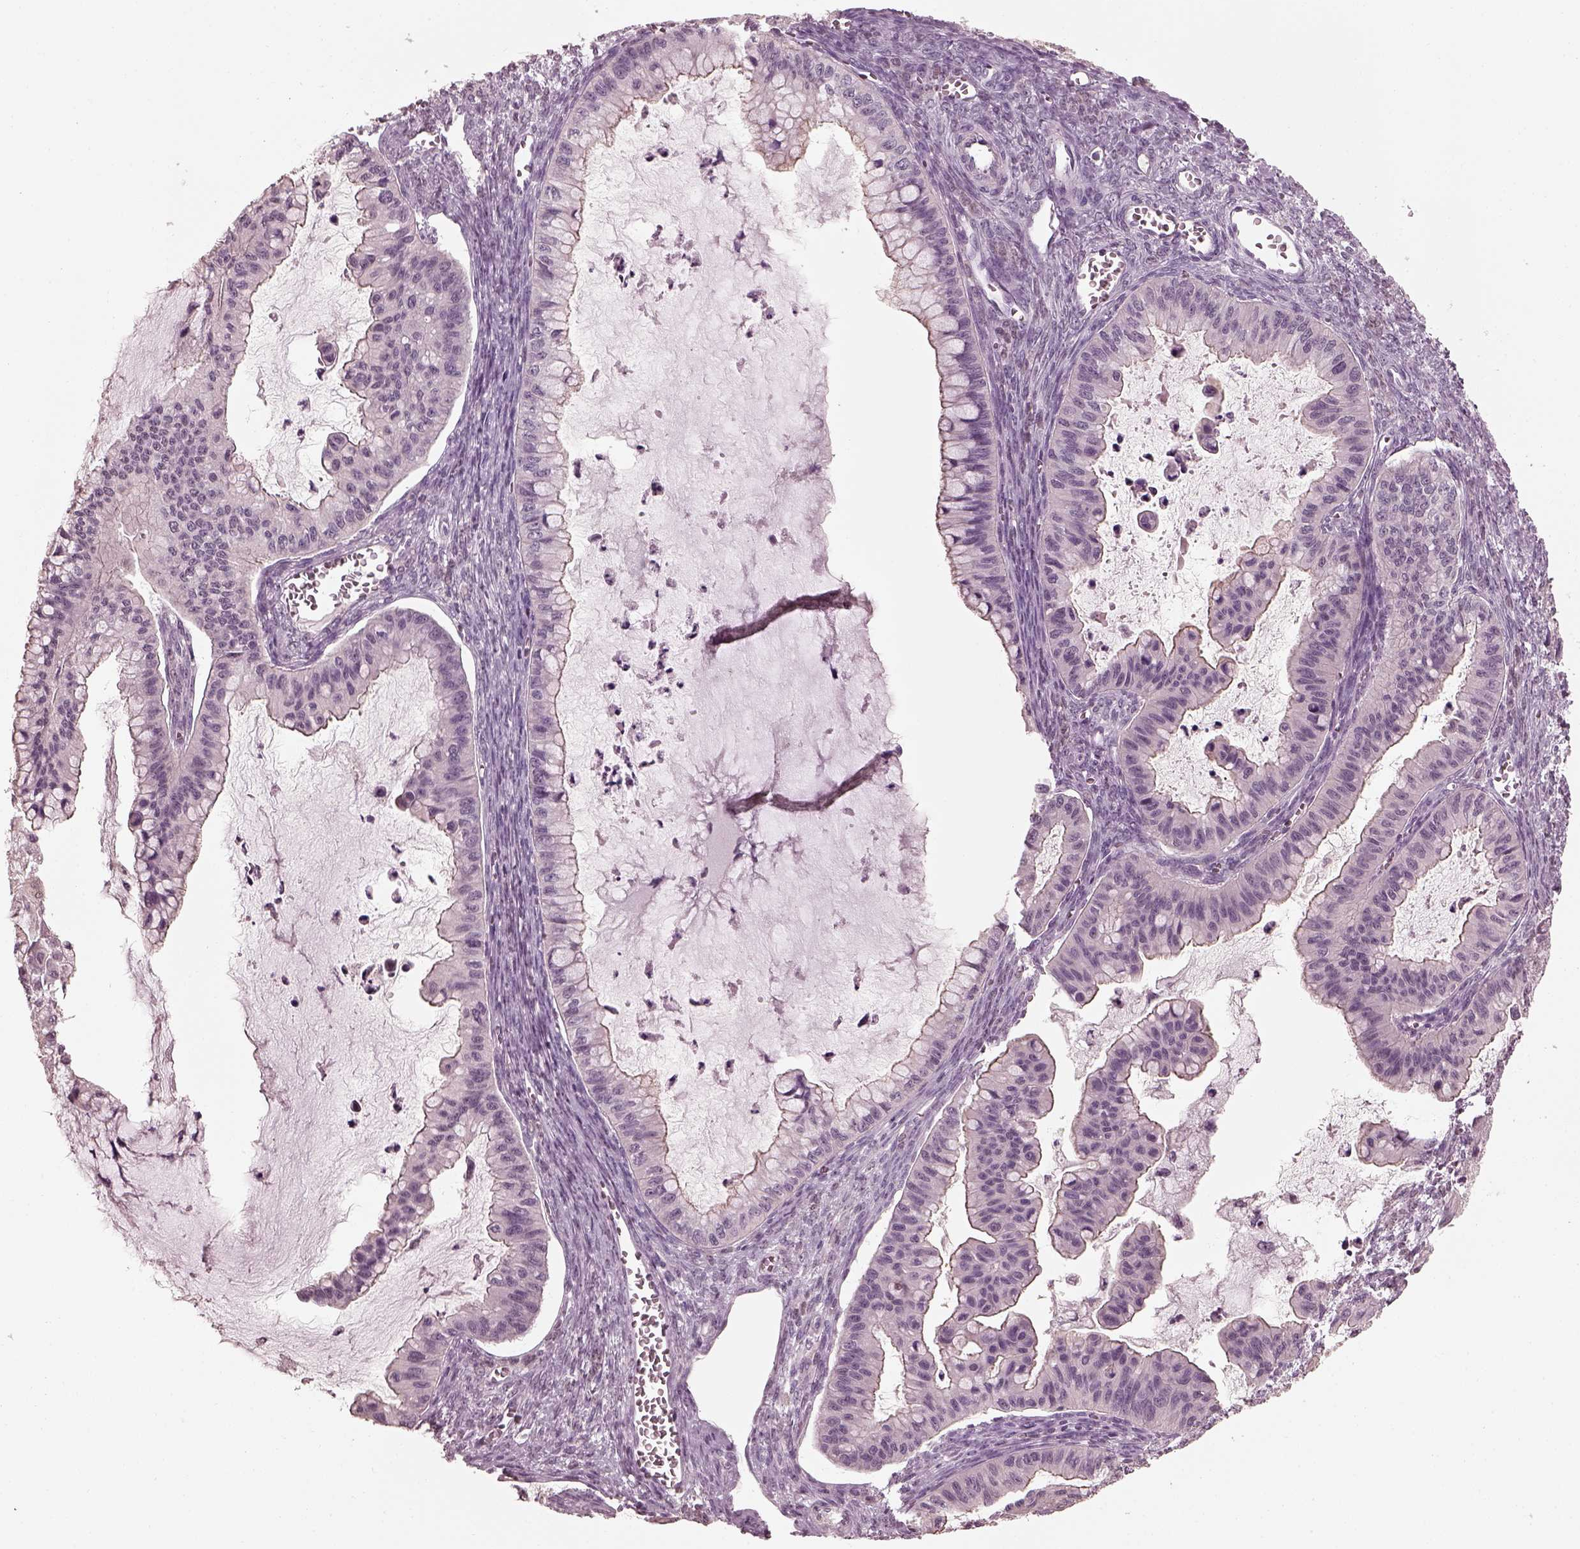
{"staining": {"intensity": "negative", "quantity": "none", "location": "none"}, "tissue": "ovarian cancer", "cell_type": "Tumor cells", "image_type": "cancer", "snomed": [{"axis": "morphology", "description": "Cystadenocarcinoma, mucinous, NOS"}, {"axis": "topography", "description": "Ovary"}], "caption": "Immunohistochemistry (IHC) of human ovarian cancer exhibits no staining in tumor cells.", "gene": "TSKS", "patient": {"sex": "female", "age": 72}}